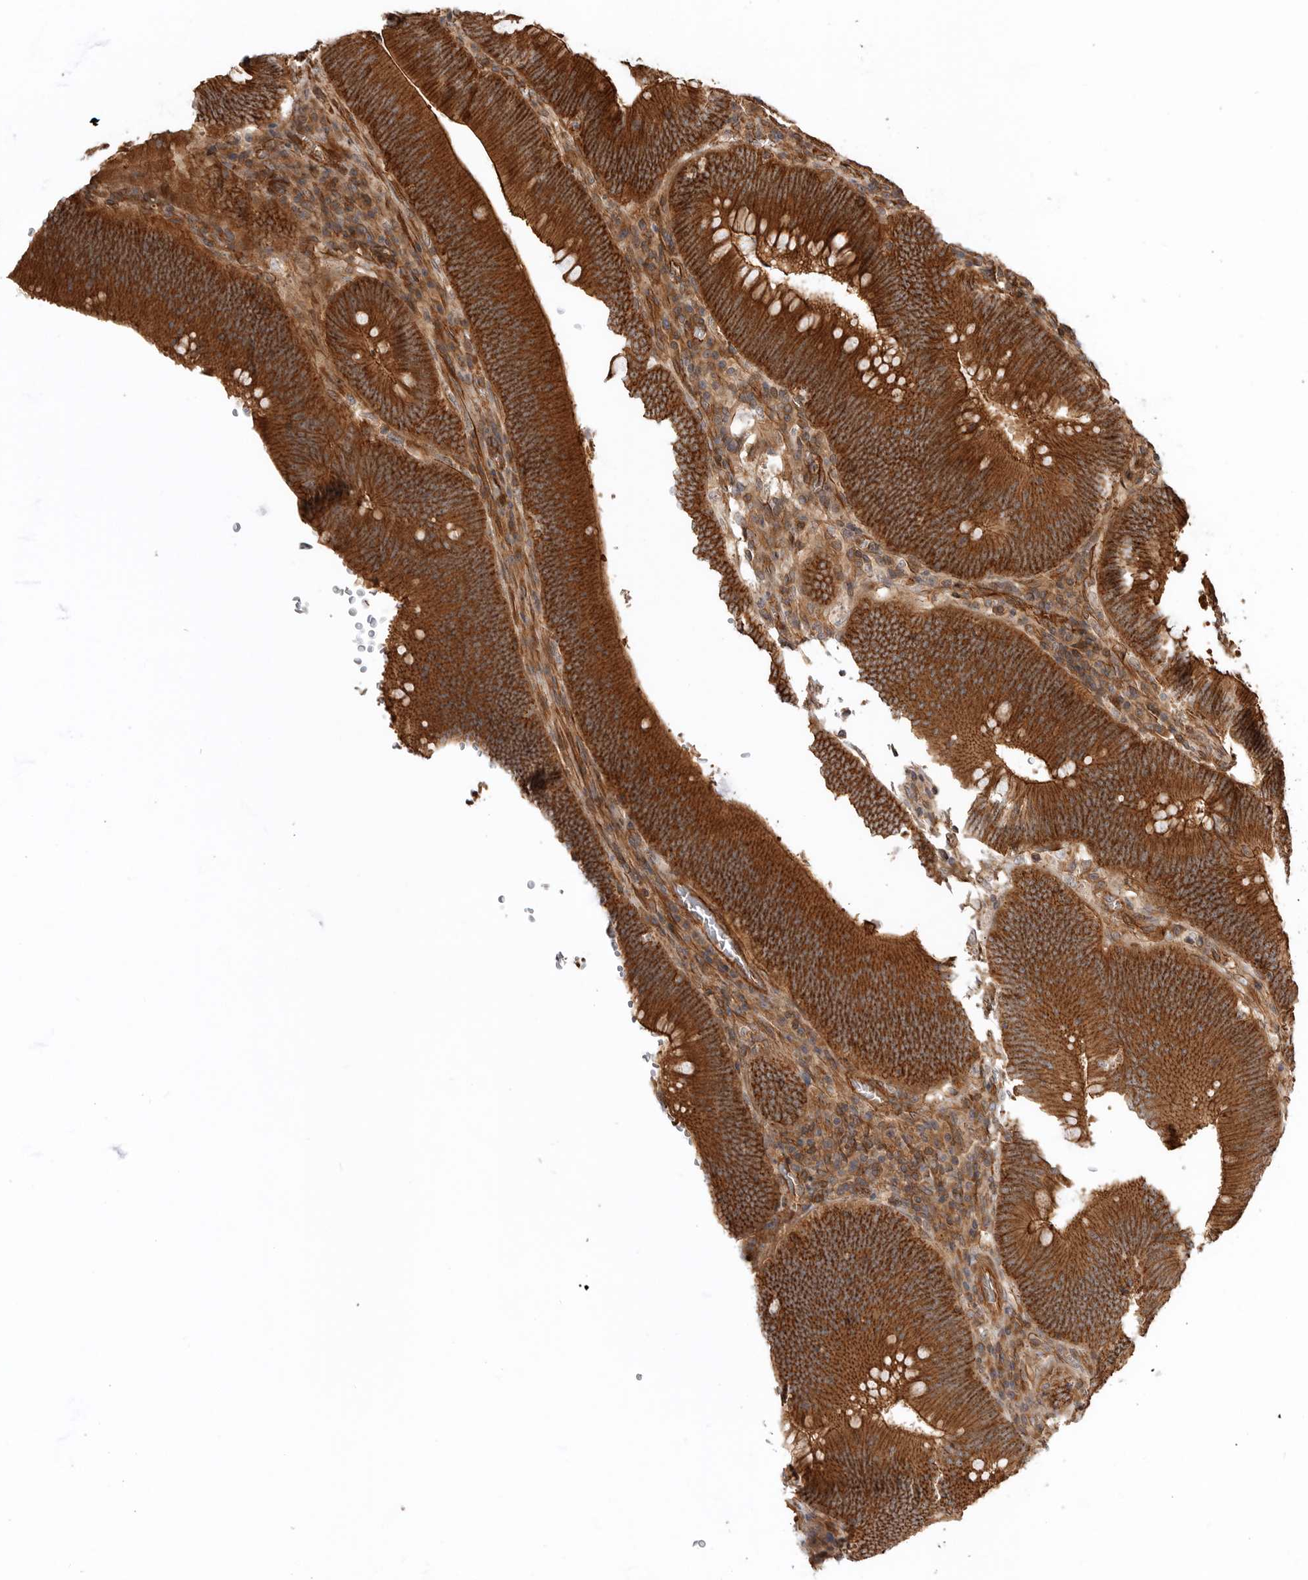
{"staining": {"intensity": "strong", "quantity": ">75%", "location": "cytoplasmic/membranous"}, "tissue": "colorectal cancer", "cell_type": "Tumor cells", "image_type": "cancer", "snomed": [{"axis": "morphology", "description": "Normal tissue, NOS"}, {"axis": "topography", "description": "Colon"}], "caption": "Protein positivity by IHC displays strong cytoplasmic/membranous expression in approximately >75% of tumor cells in colorectal cancer.", "gene": "GPATCH2", "patient": {"sex": "female", "age": 82}}